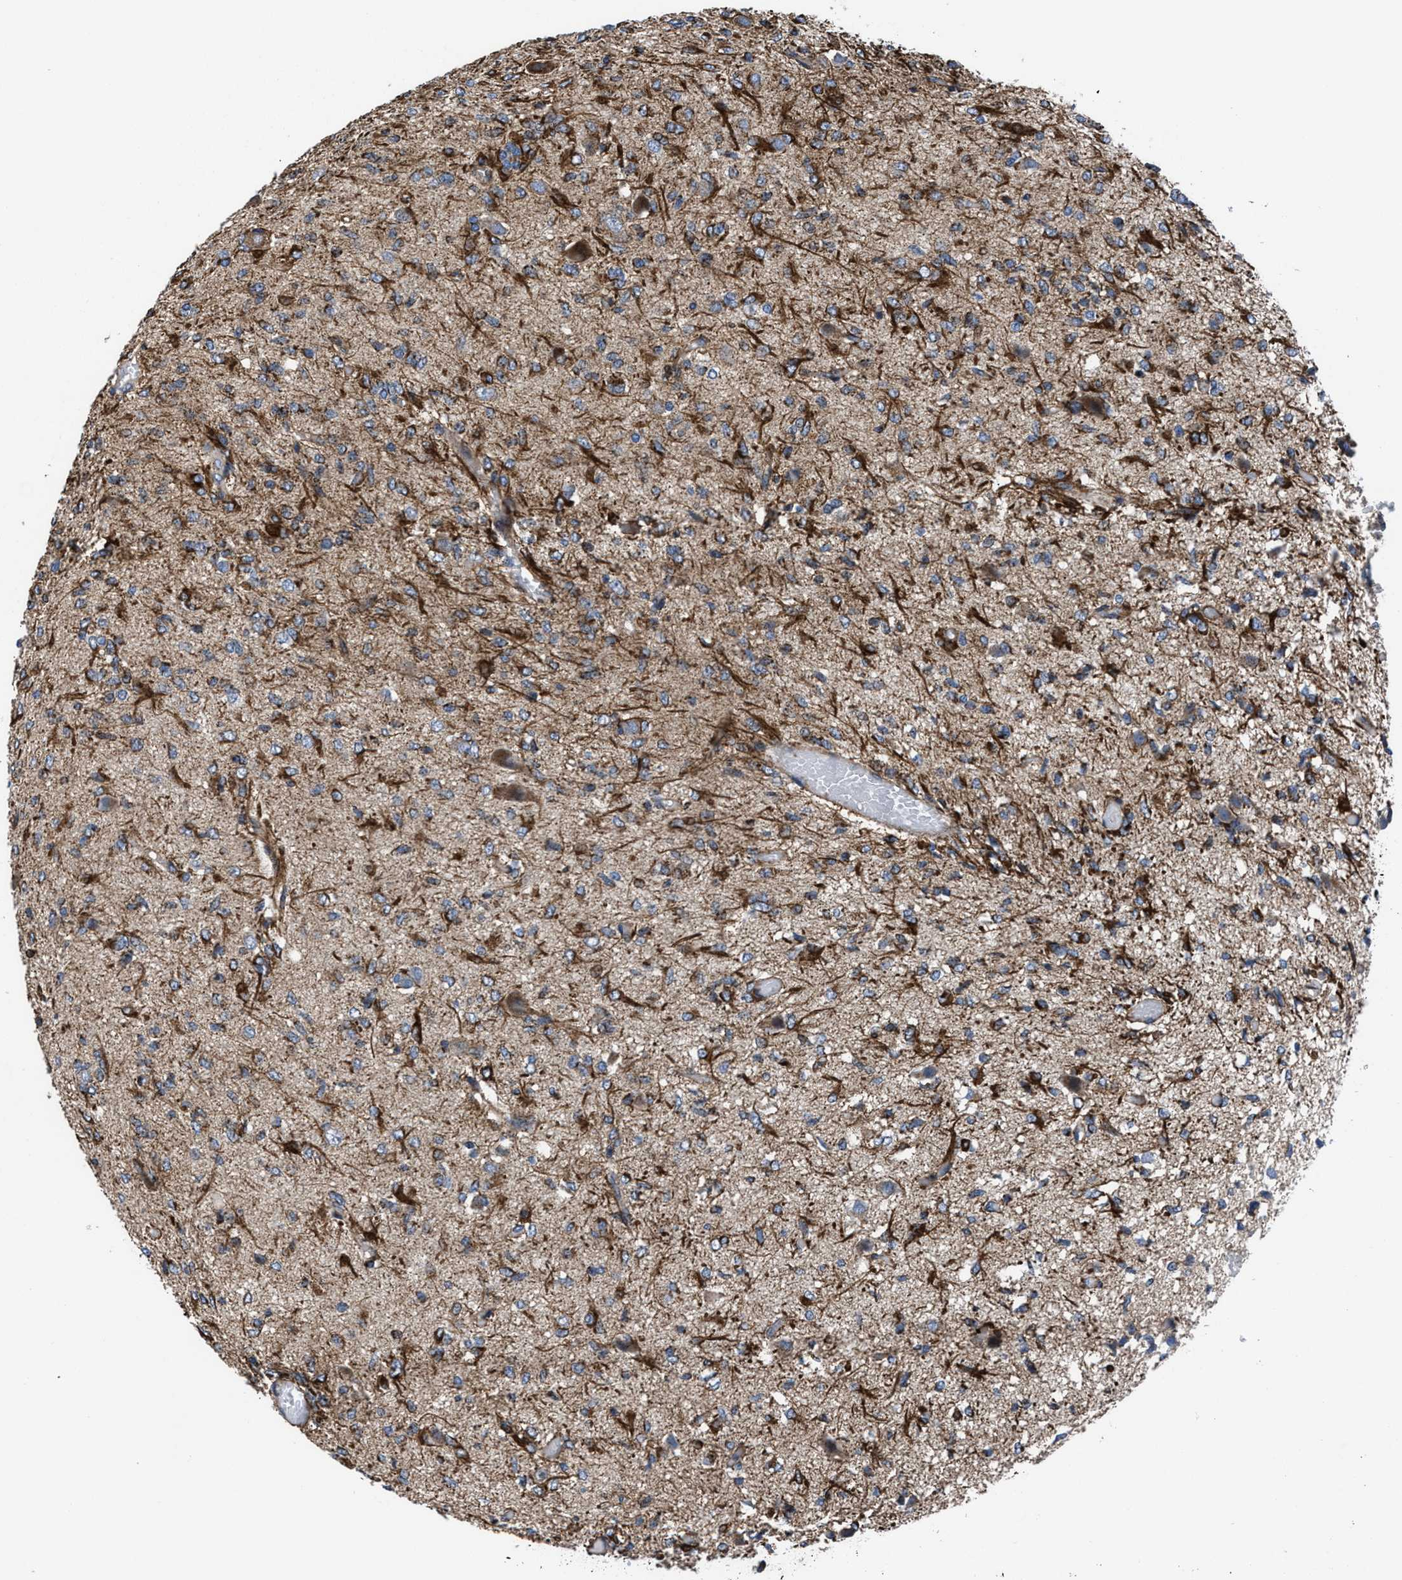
{"staining": {"intensity": "moderate", "quantity": "<25%", "location": "cytoplasmic/membranous"}, "tissue": "glioma", "cell_type": "Tumor cells", "image_type": "cancer", "snomed": [{"axis": "morphology", "description": "Glioma, malignant, High grade"}, {"axis": "topography", "description": "Brain"}], "caption": "Moderate cytoplasmic/membranous positivity for a protein is seen in approximately <25% of tumor cells of glioma using immunohistochemistry (IHC).", "gene": "PRR15L", "patient": {"sex": "female", "age": 59}}